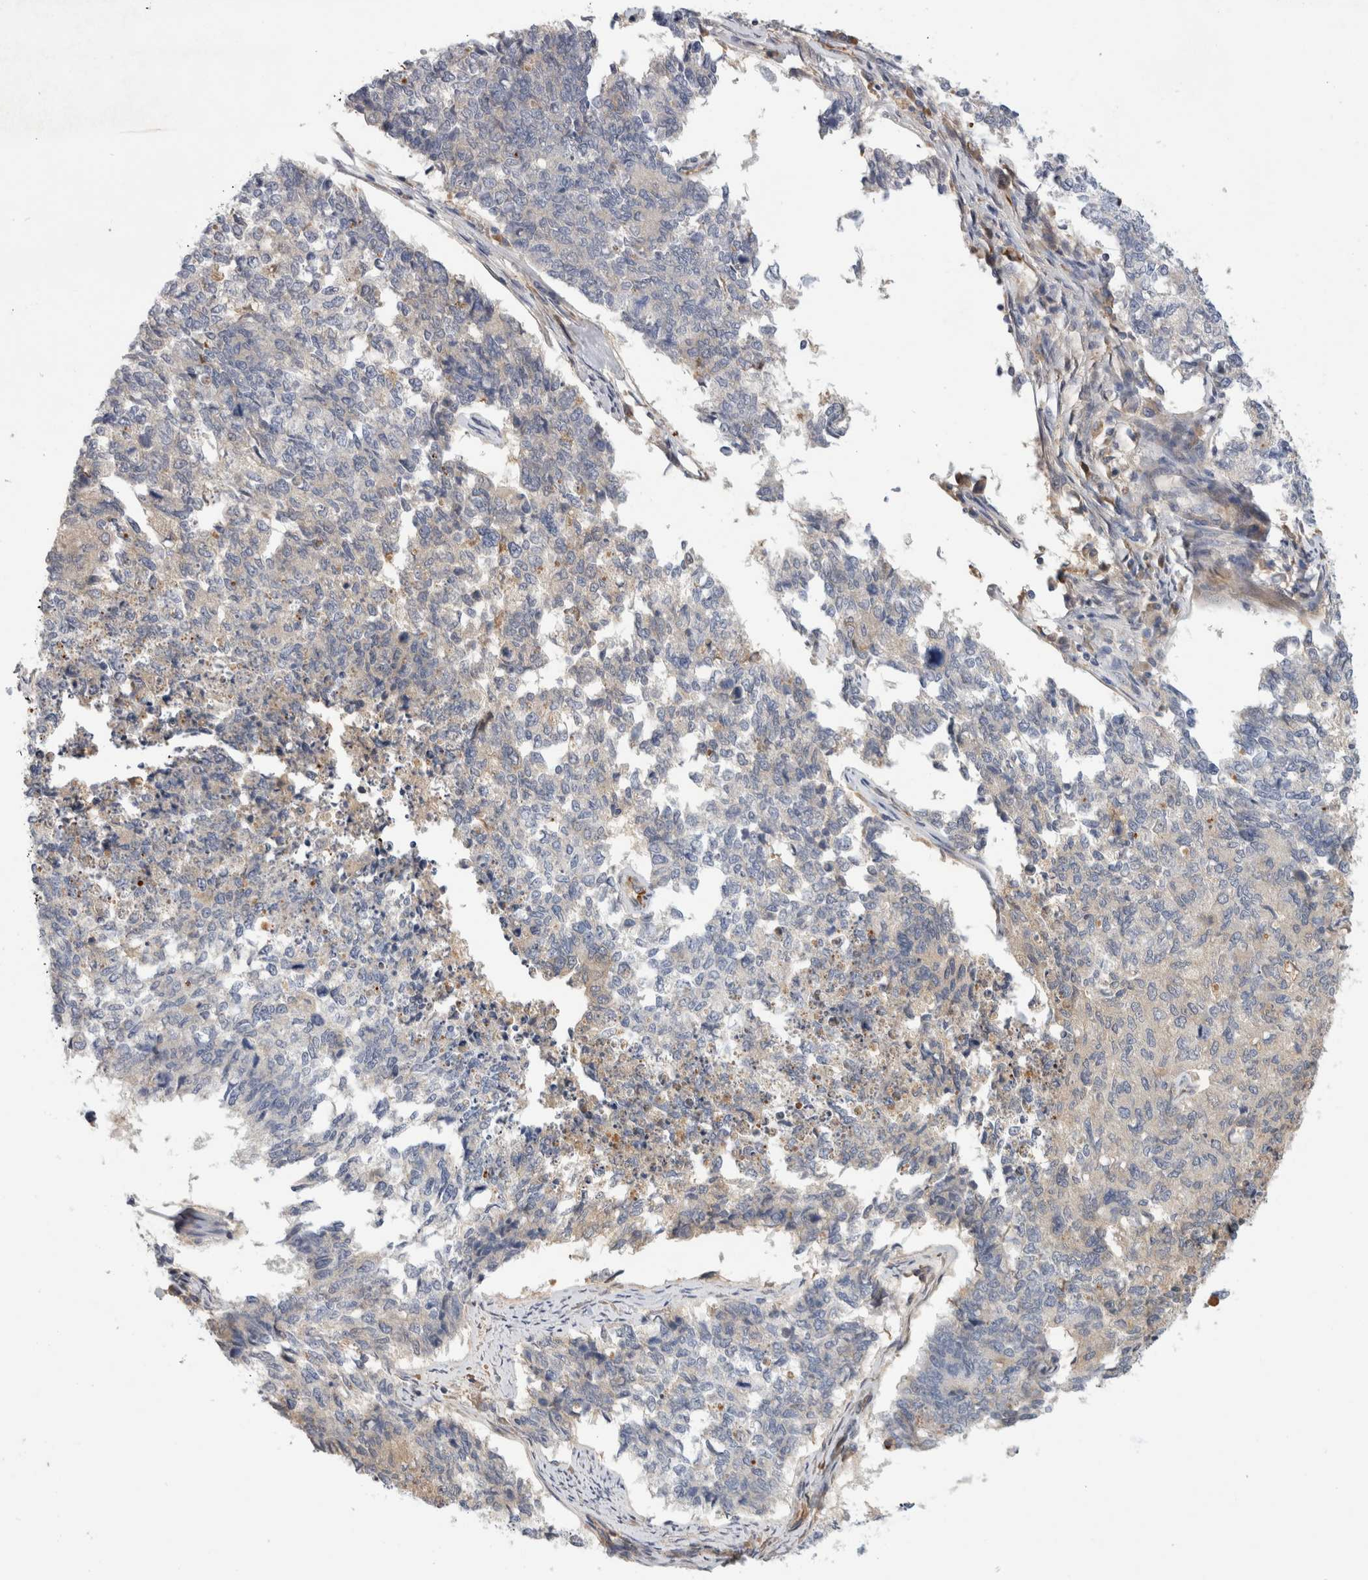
{"staining": {"intensity": "negative", "quantity": "none", "location": "none"}, "tissue": "cervical cancer", "cell_type": "Tumor cells", "image_type": "cancer", "snomed": [{"axis": "morphology", "description": "Squamous cell carcinoma, NOS"}, {"axis": "topography", "description": "Cervix"}], "caption": "IHC histopathology image of neoplastic tissue: human cervical cancer (squamous cell carcinoma) stained with DAB (3,3'-diaminobenzidine) displays no significant protein positivity in tumor cells. (DAB IHC, high magnification).", "gene": "PGM1", "patient": {"sex": "female", "age": 63}}